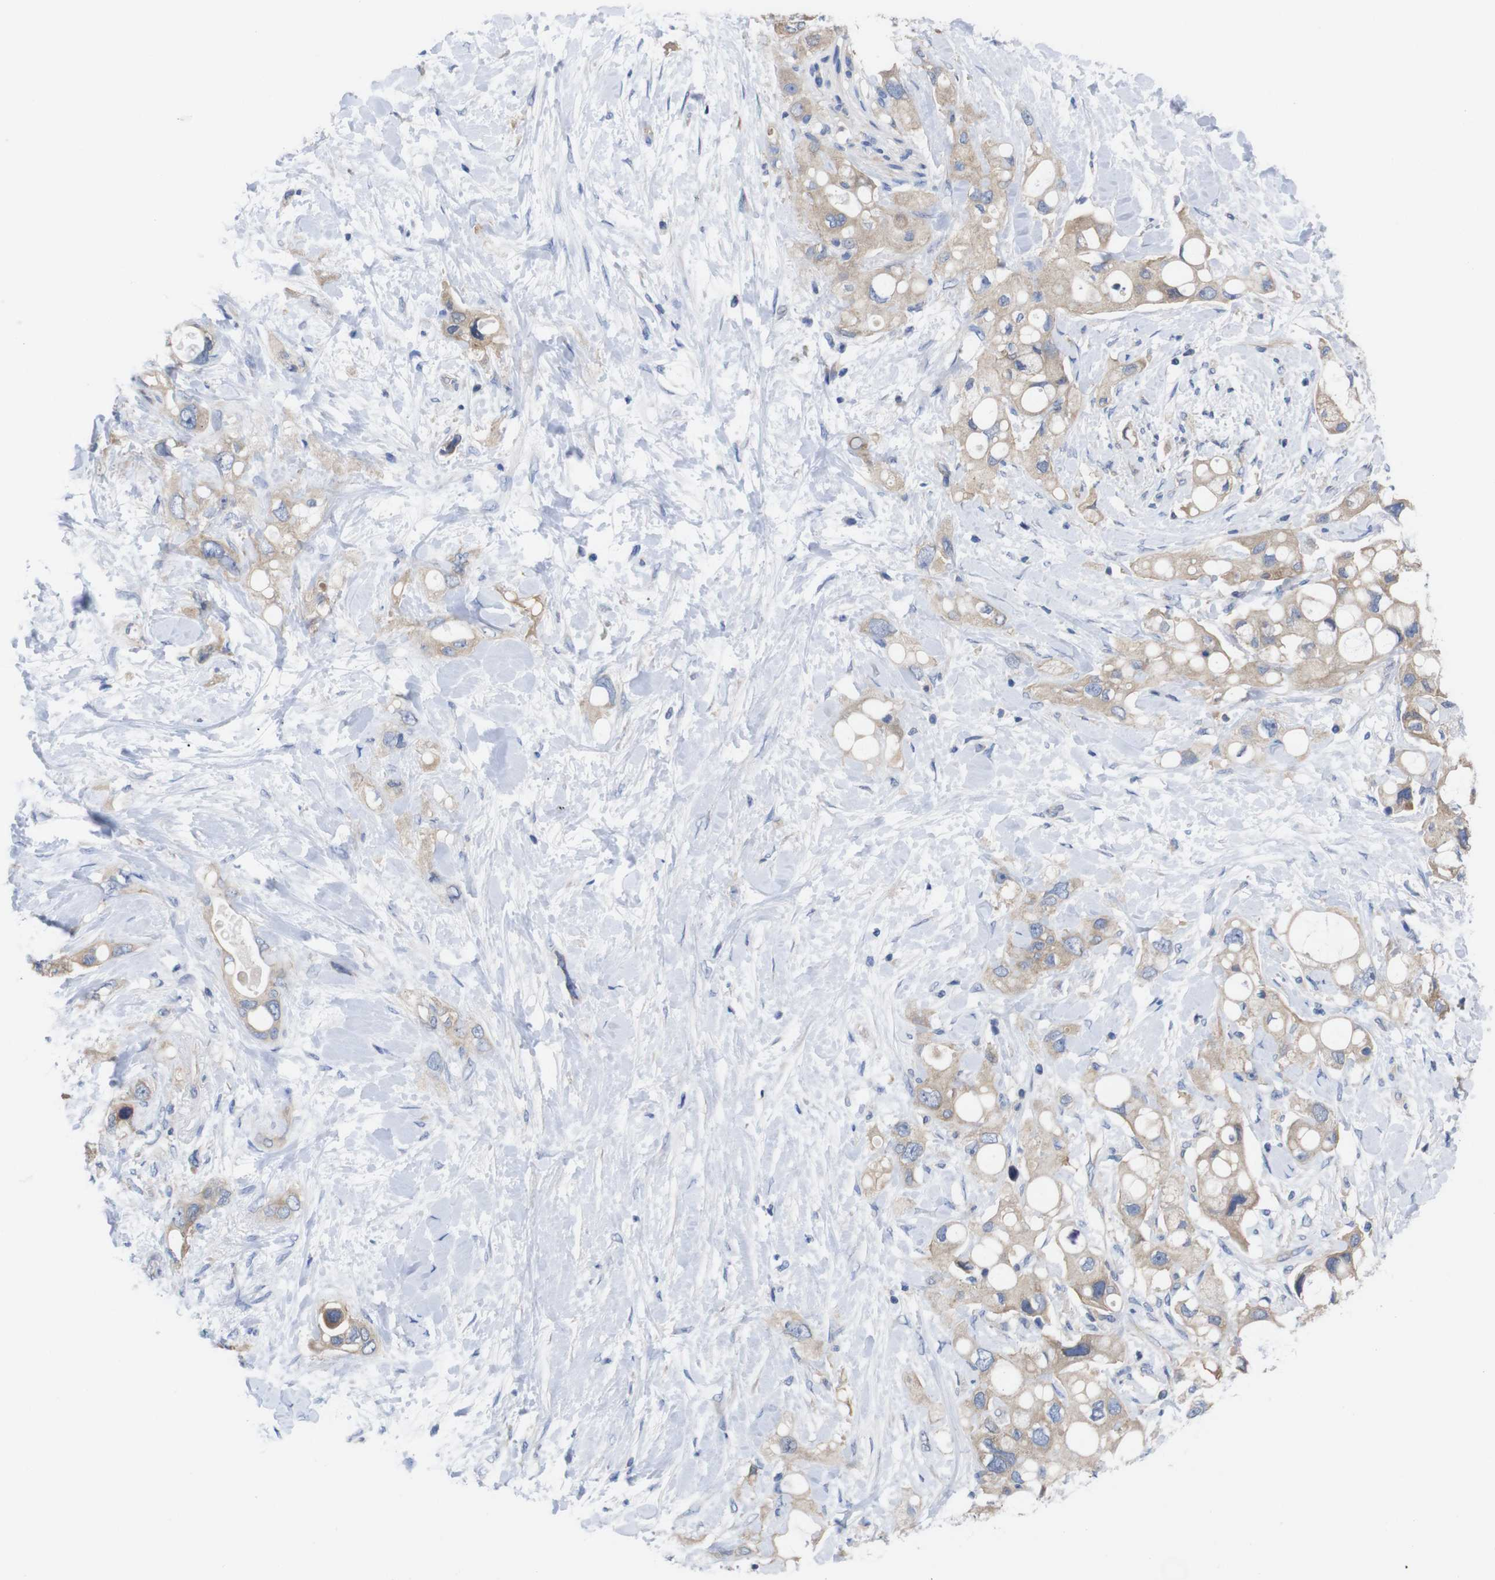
{"staining": {"intensity": "weak", "quantity": ">75%", "location": "cytoplasmic/membranous"}, "tissue": "pancreatic cancer", "cell_type": "Tumor cells", "image_type": "cancer", "snomed": [{"axis": "morphology", "description": "Adenocarcinoma, NOS"}, {"axis": "topography", "description": "Pancreas"}], "caption": "Tumor cells demonstrate low levels of weak cytoplasmic/membranous positivity in approximately >75% of cells in human pancreatic cancer (adenocarcinoma).", "gene": "USH1C", "patient": {"sex": "female", "age": 56}}